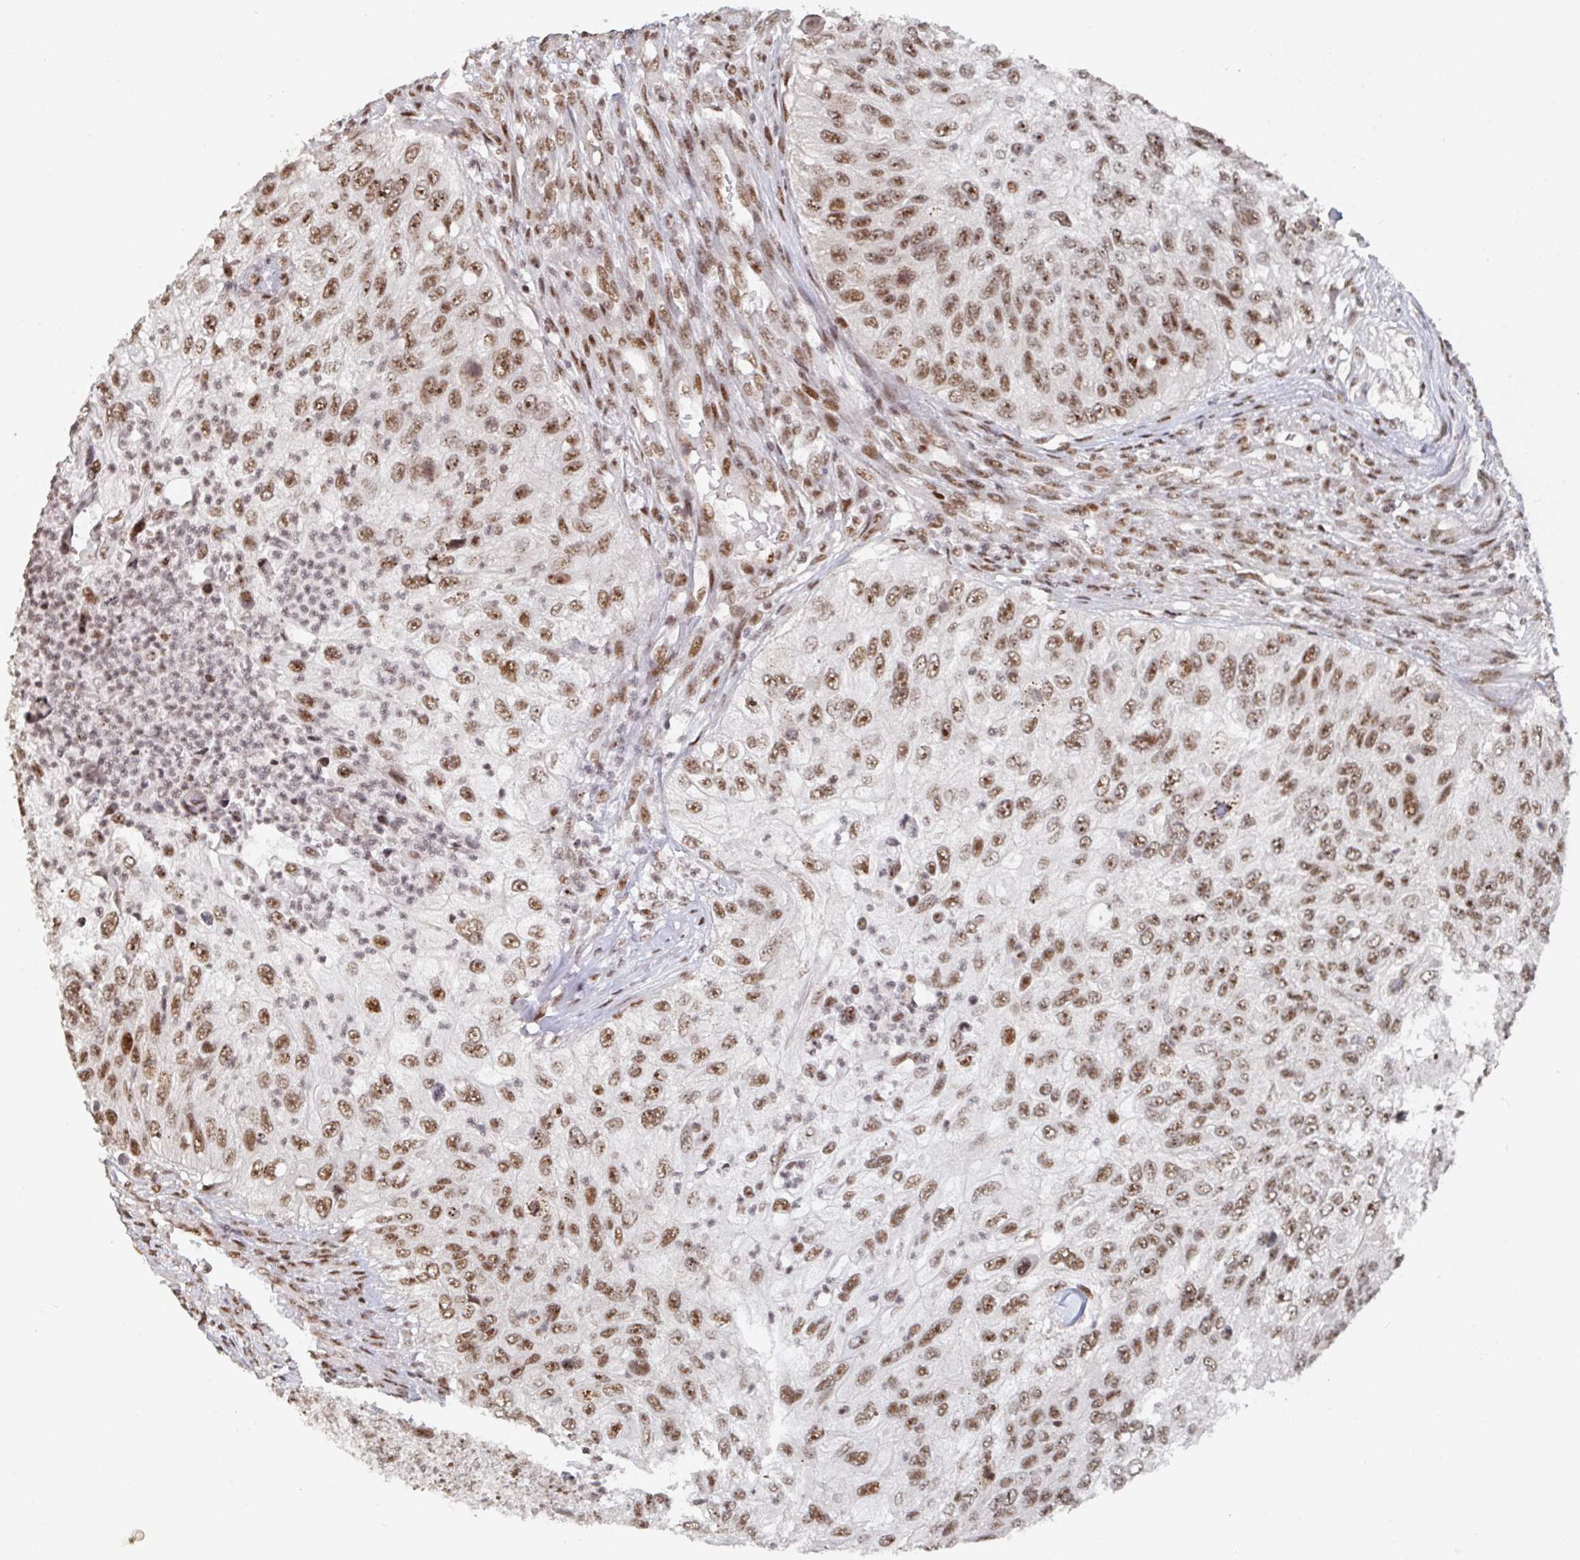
{"staining": {"intensity": "moderate", "quantity": ">75%", "location": "nuclear"}, "tissue": "urothelial cancer", "cell_type": "Tumor cells", "image_type": "cancer", "snomed": [{"axis": "morphology", "description": "Urothelial carcinoma, High grade"}, {"axis": "topography", "description": "Urinary bladder"}], "caption": "Moderate nuclear staining is appreciated in approximately >75% of tumor cells in high-grade urothelial carcinoma. (Brightfield microscopy of DAB IHC at high magnification).", "gene": "ZDHHC12", "patient": {"sex": "female", "age": 60}}